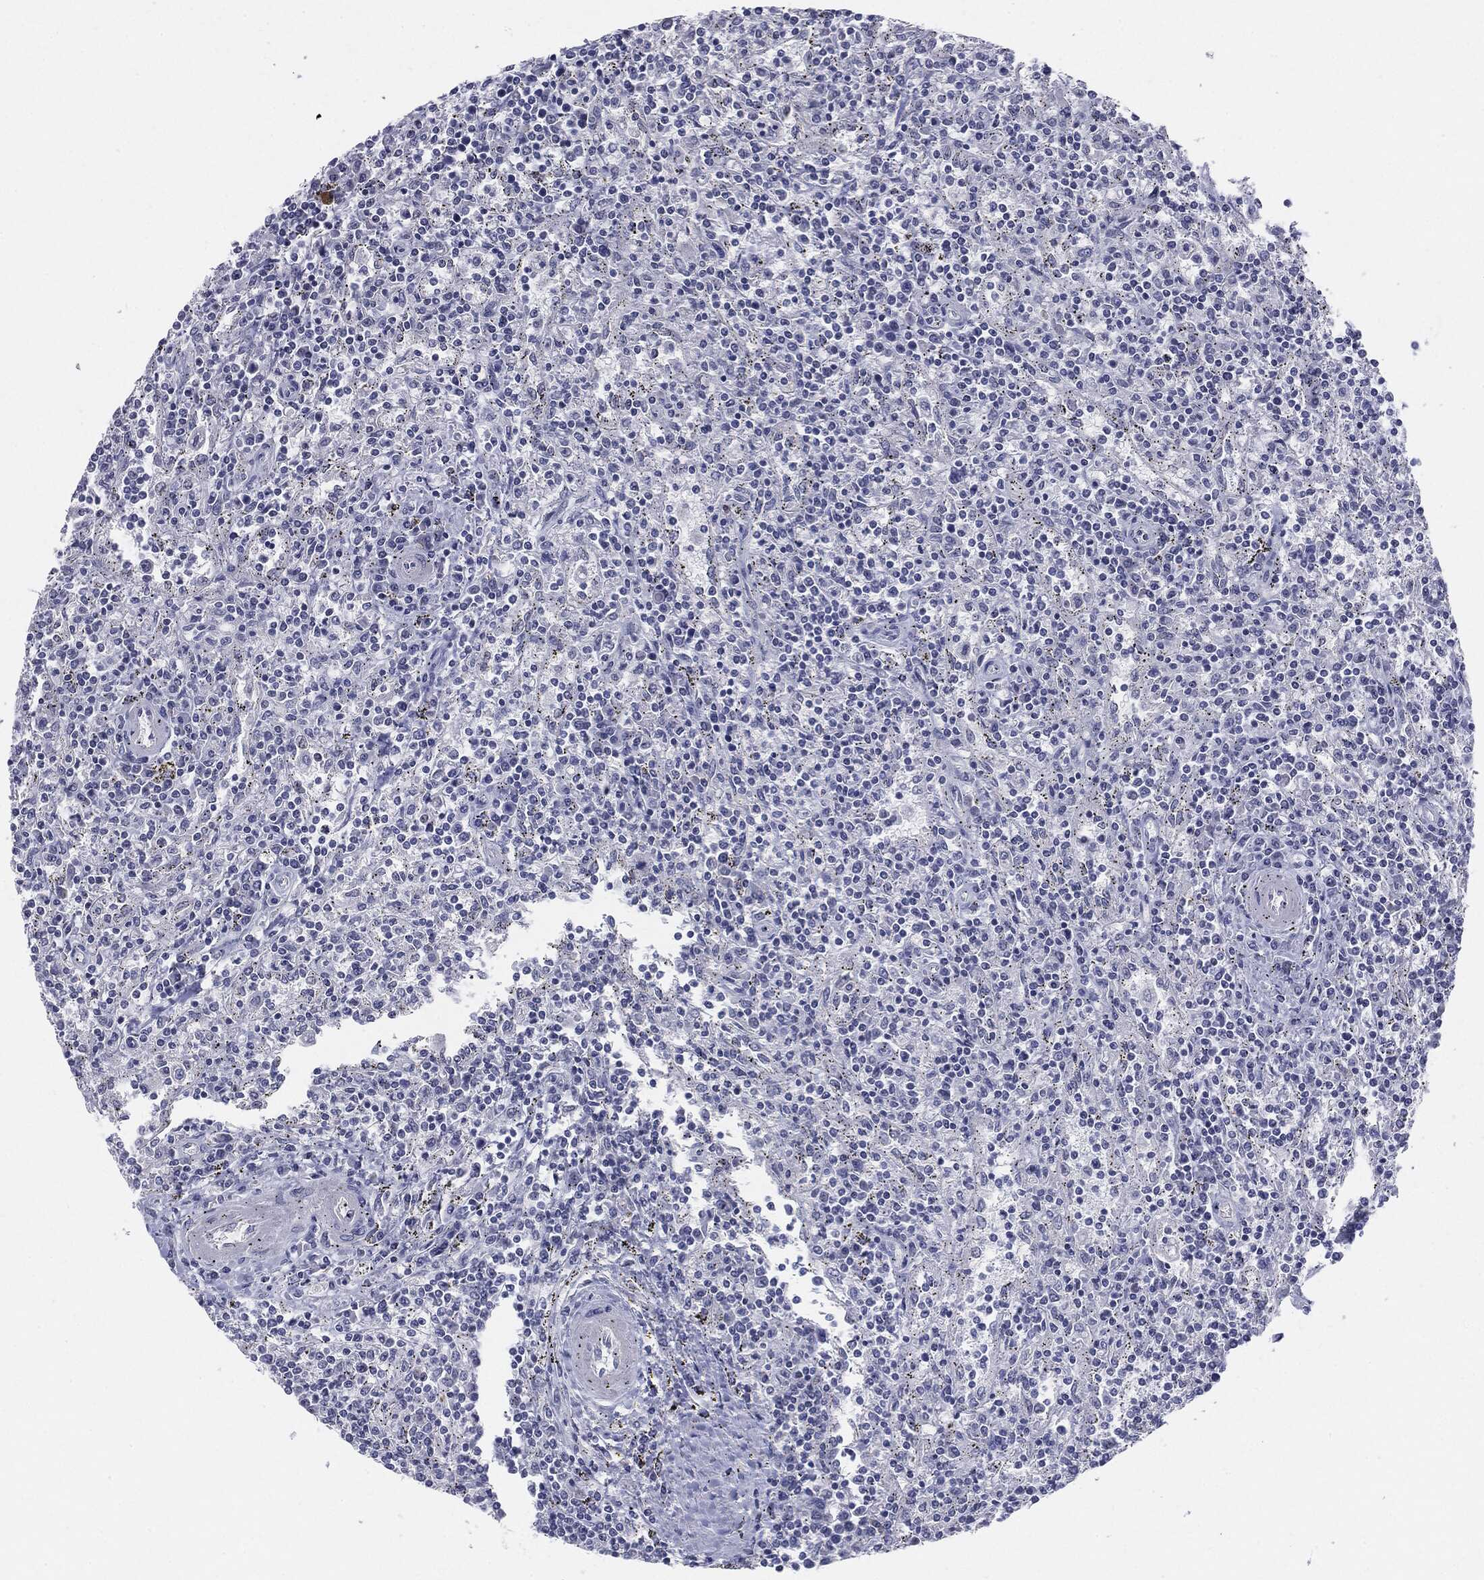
{"staining": {"intensity": "negative", "quantity": "none", "location": "none"}, "tissue": "lymphoma", "cell_type": "Tumor cells", "image_type": "cancer", "snomed": [{"axis": "morphology", "description": "Malignant lymphoma, non-Hodgkin's type, Low grade"}, {"axis": "topography", "description": "Spleen"}], "caption": "IHC of human malignant lymphoma, non-Hodgkin's type (low-grade) displays no positivity in tumor cells. (DAB IHC, high magnification).", "gene": "SLC5A5", "patient": {"sex": "male", "age": 62}}